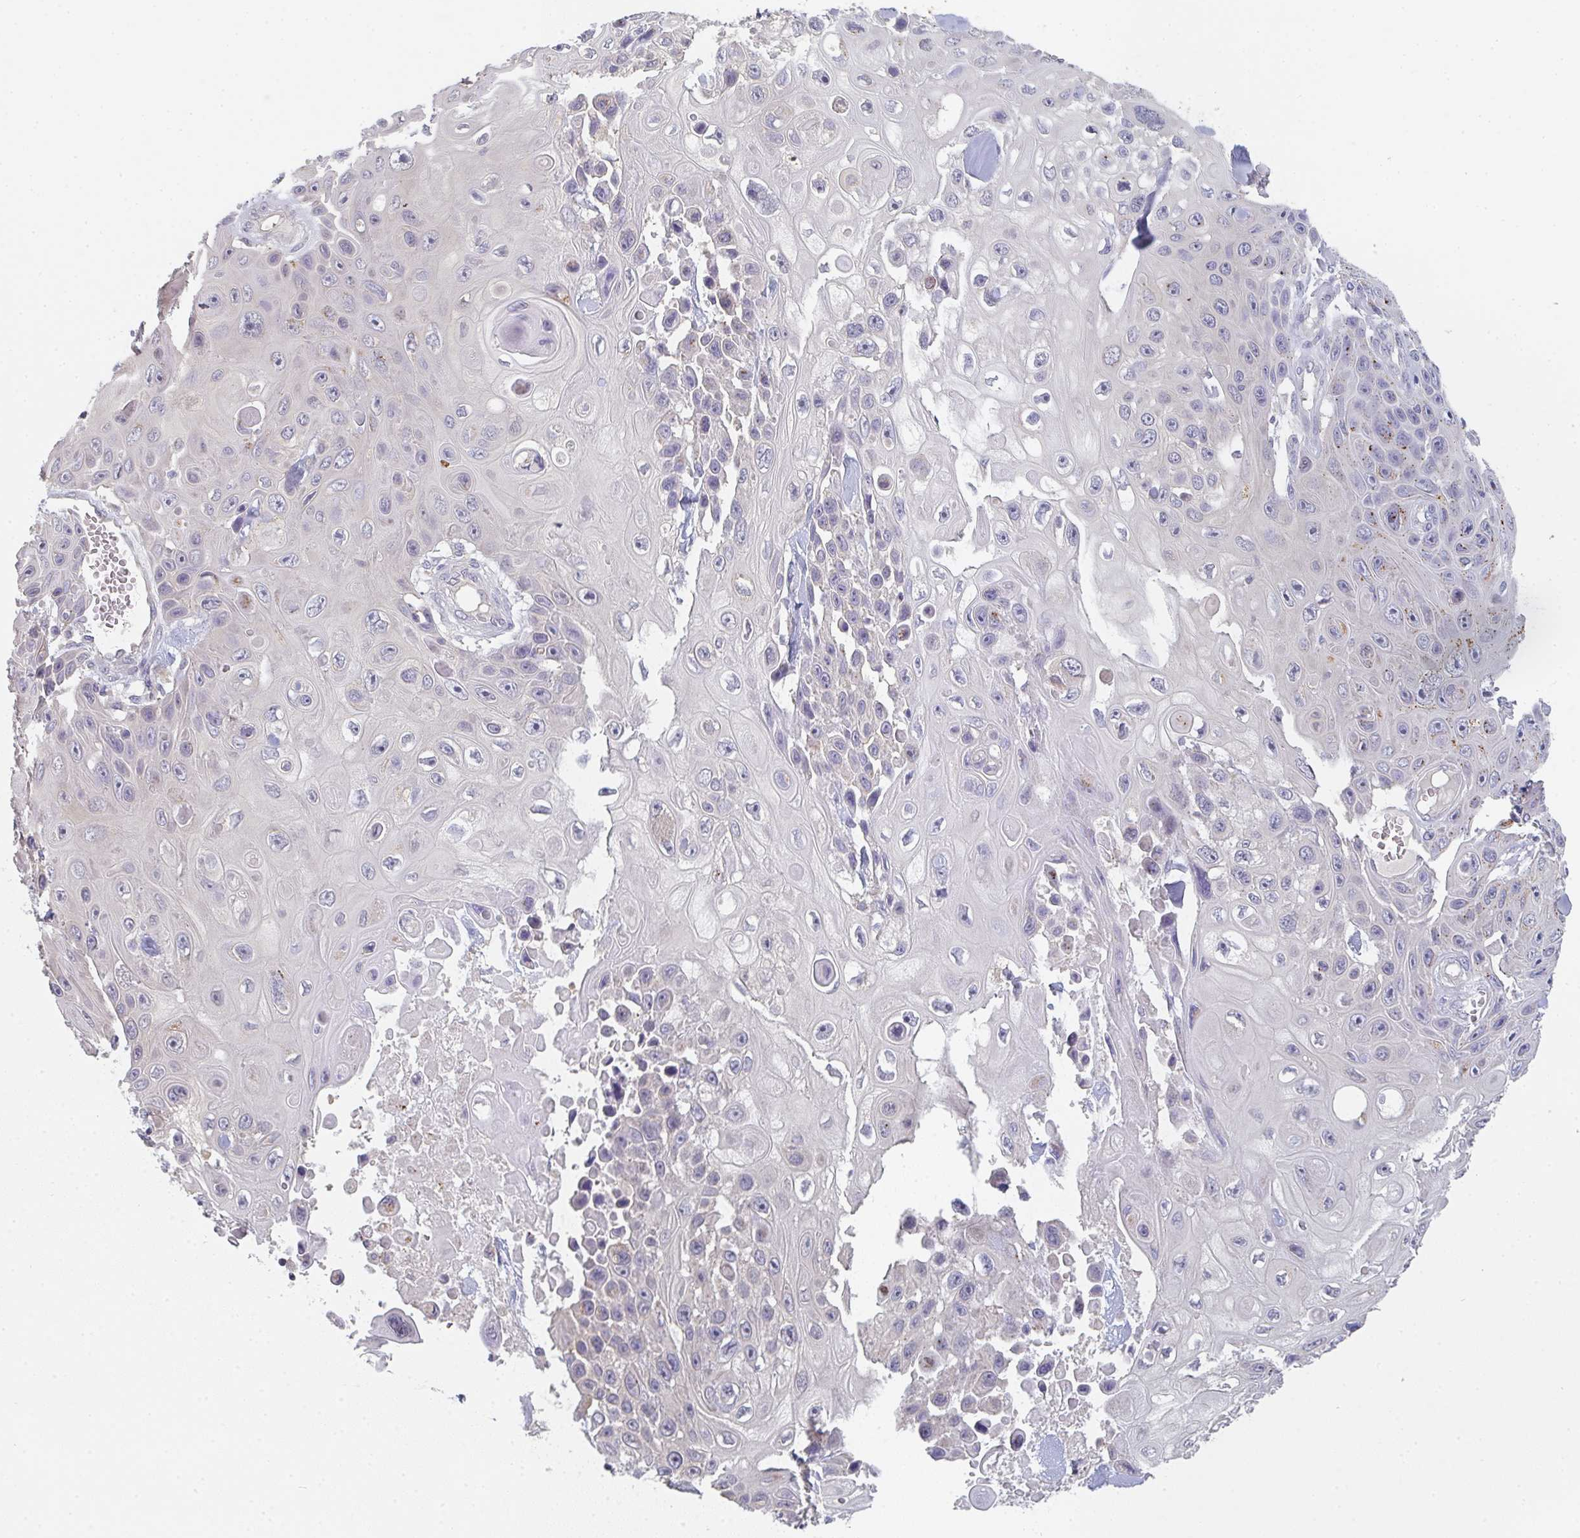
{"staining": {"intensity": "negative", "quantity": "none", "location": "none"}, "tissue": "skin cancer", "cell_type": "Tumor cells", "image_type": "cancer", "snomed": [{"axis": "morphology", "description": "Squamous cell carcinoma, NOS"}, {"axis": "topography", "description": "Skin"}], "caption": "The photomicrograph demonstrates no staining of tumor cells in skin squamous cell carcinoma.", "gene": "CHMP5", "patient": {"sex": "male", "age": 82}}